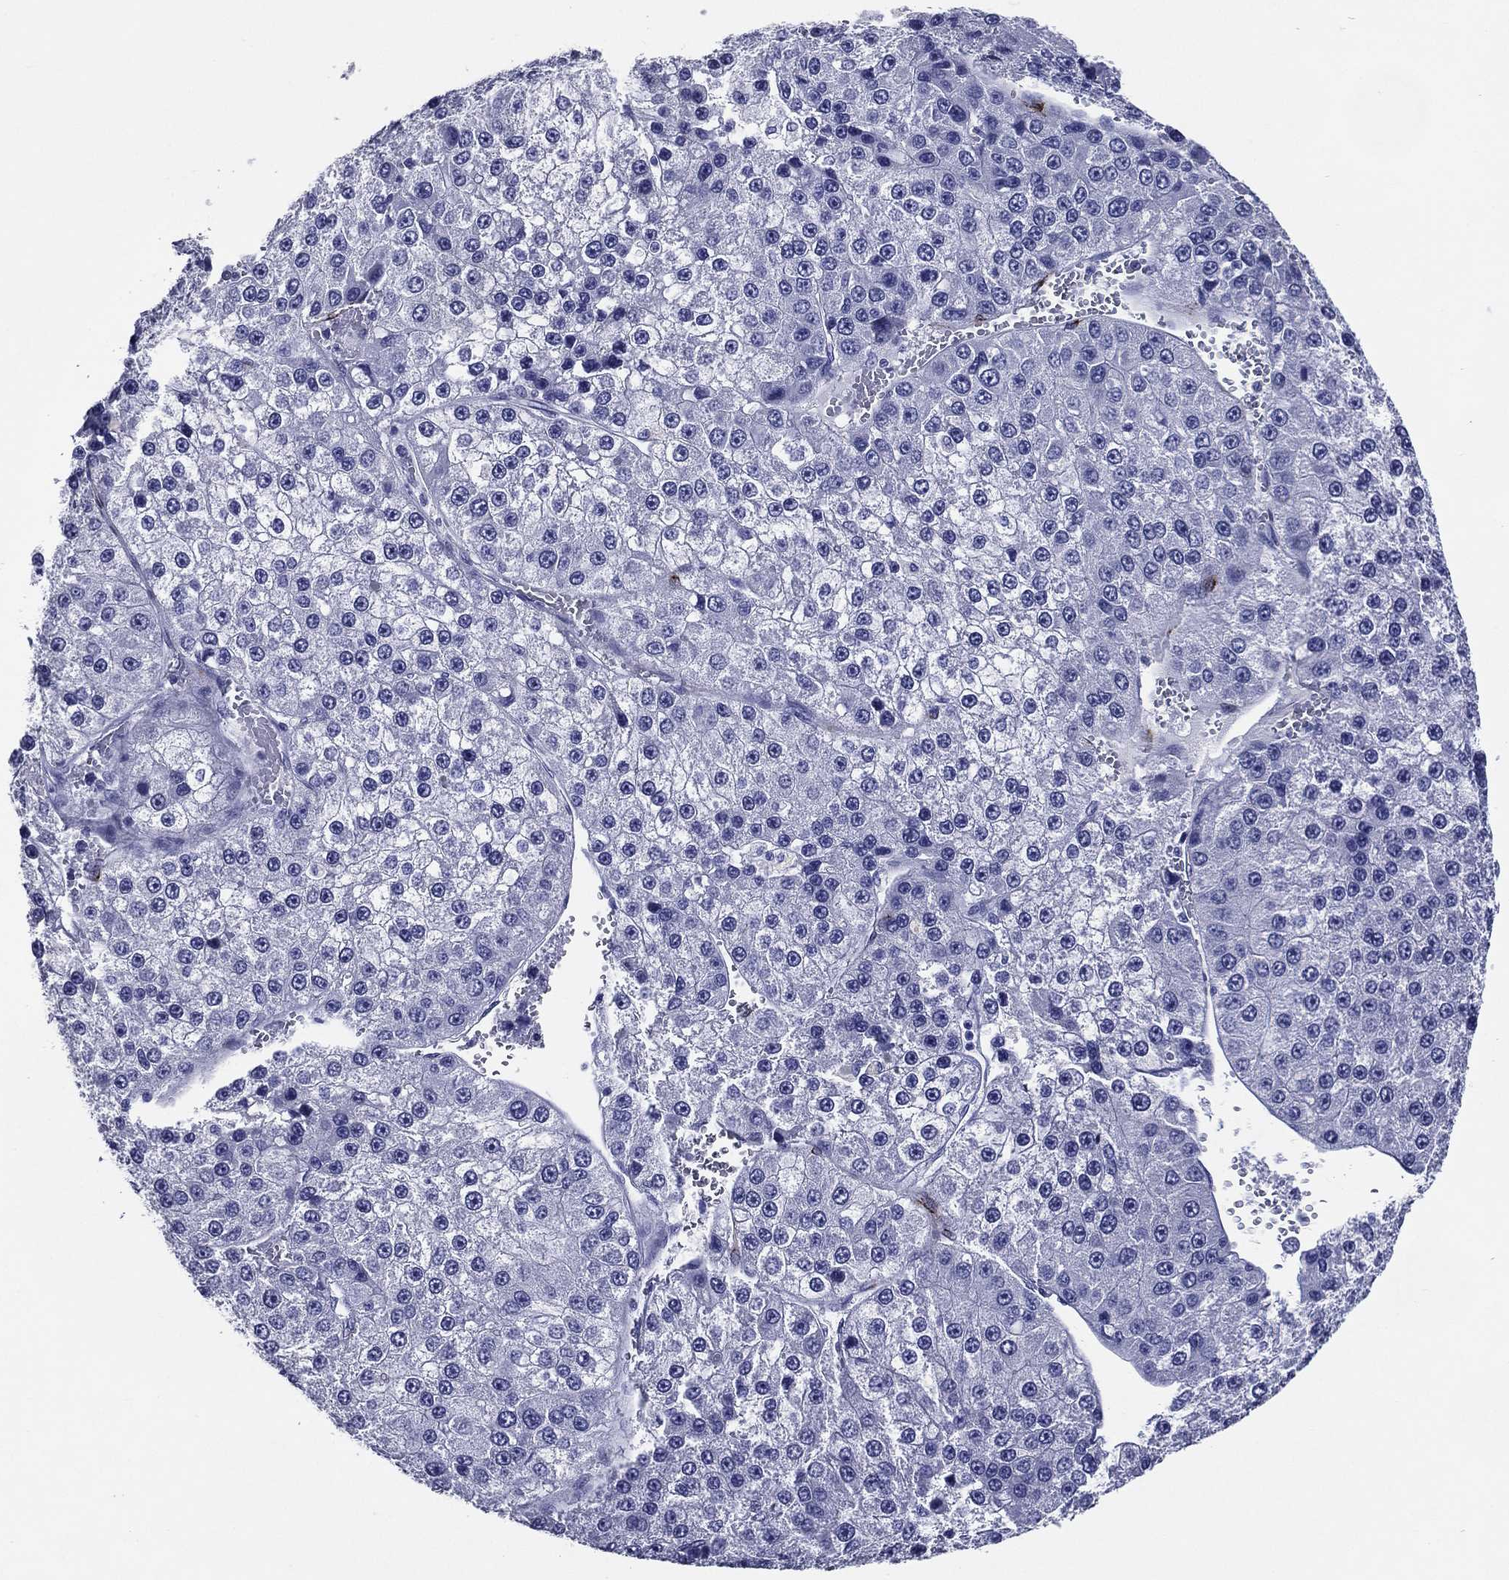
{"staining": {"intensity": "negative", "quantity": "none", "location": "none"}, "tissue": "liver cancer", "cell_type": "Tumor cells", "image_type": "cancer", "snomed": [{"axis": "morphology", "description": "Carcinoma, Hepatocellular, NOS"}, {"axis": "topography", "description": "Liver"}], "caption": "Tumor cells are negative for protein expression in human liver cancer (hepatocellular carcinoma). Nuclei are stained in blue.", "gene": "ACE2", "patient": {"sex": "female", "age": 73}}